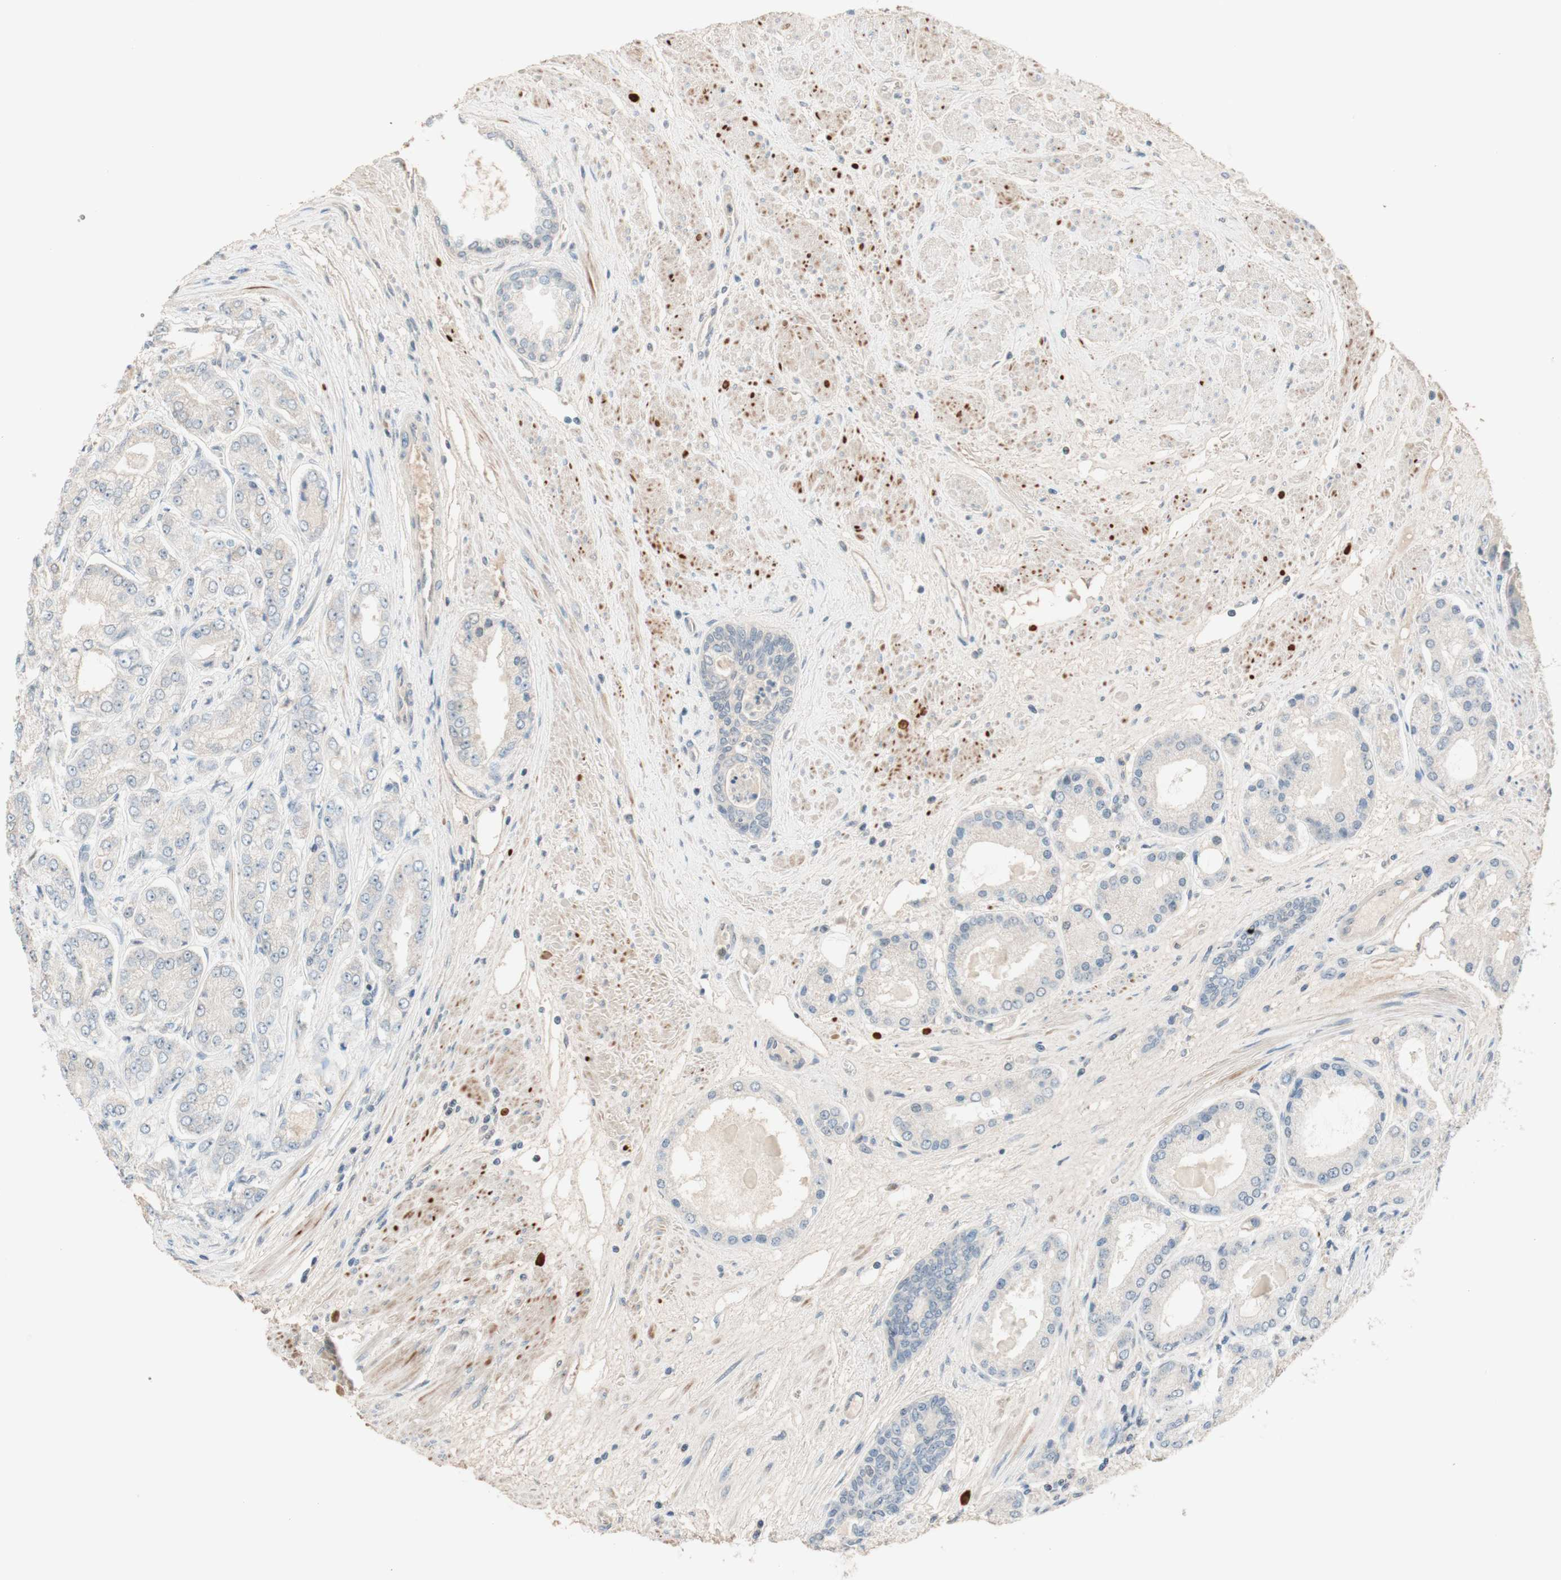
{"staining": {"intensity": "negative", "quantity": "none", "location": "none"}, "tissue": "prostate cancer", "cell_type": "Tumor cells", "image_type": "cancer", "snomed": [{"axis": "morphology", "description": "Adenocarcinoma, High grade"}, {"axis": "topography", "description": "Prostate"}], "caption": "Tumor cells show no significant protein expression in high-grade adenocarcinoma (prostate). (Brightfield microscopy of DAB immunohistochemistry at high magnification).", "gene": "JPH1", "patient": {"sex": "male", "age": 59}}